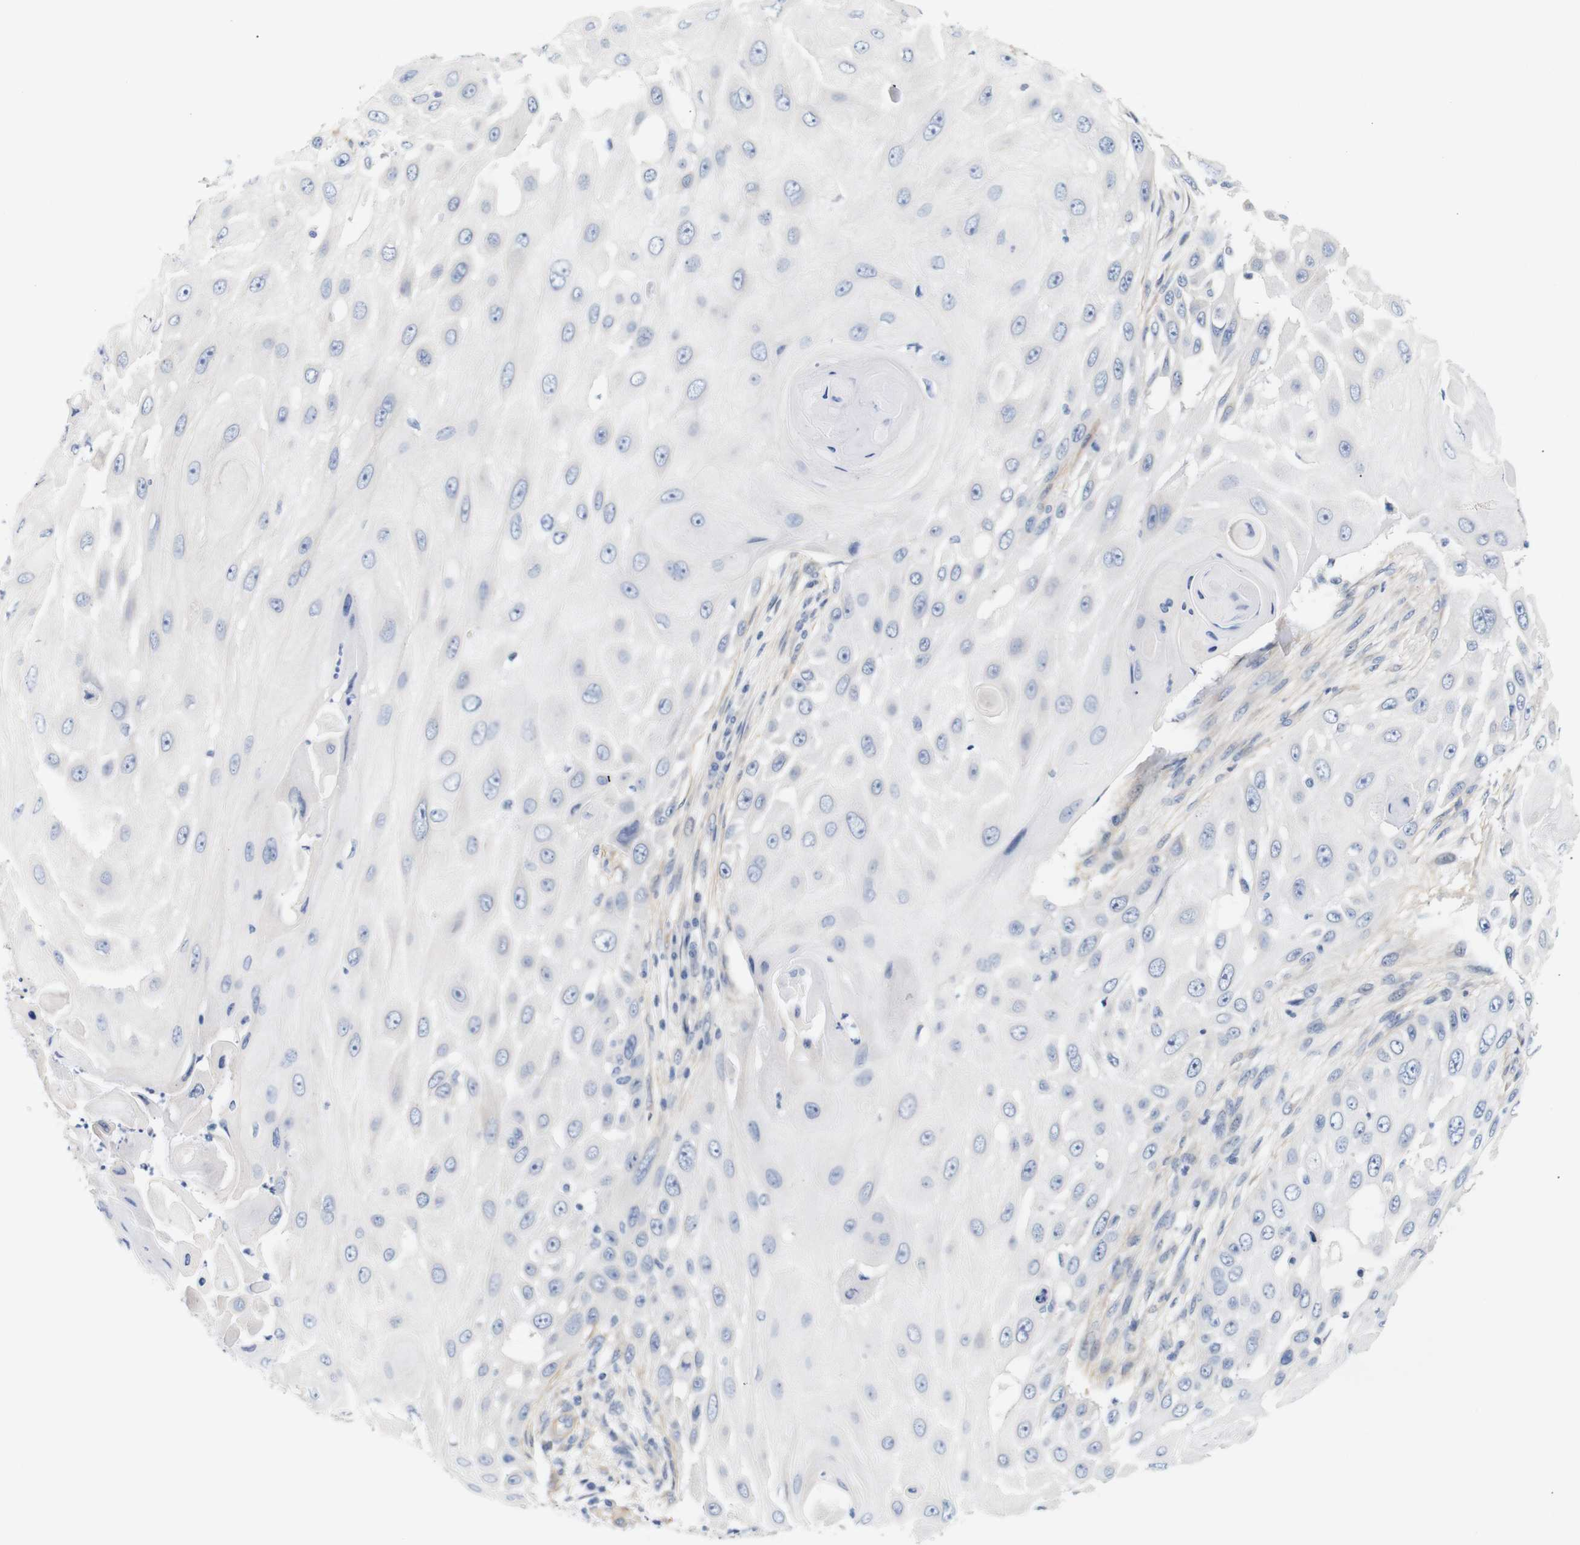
{"staining": {"intensity": "negative", "quantity": "none", "location": "none"}, "tissue": "skin cancer", "cell_type": "Tumor cells", "image_type": "cancer", "snomed": [{"axis": "morphology", "description": "Squamous cell carcinoma, NOS"}, {"axis": "topography", "description": "Skin"}], "caption": "IHC histopathology image of neoplastic tissue: human skin cancer (squamous cell carcinoma) stained with DAB reveals no significant protein positivity in tumor cells.", "gene": "STMN3", "patient": {"sex": "female", "age": 44}}